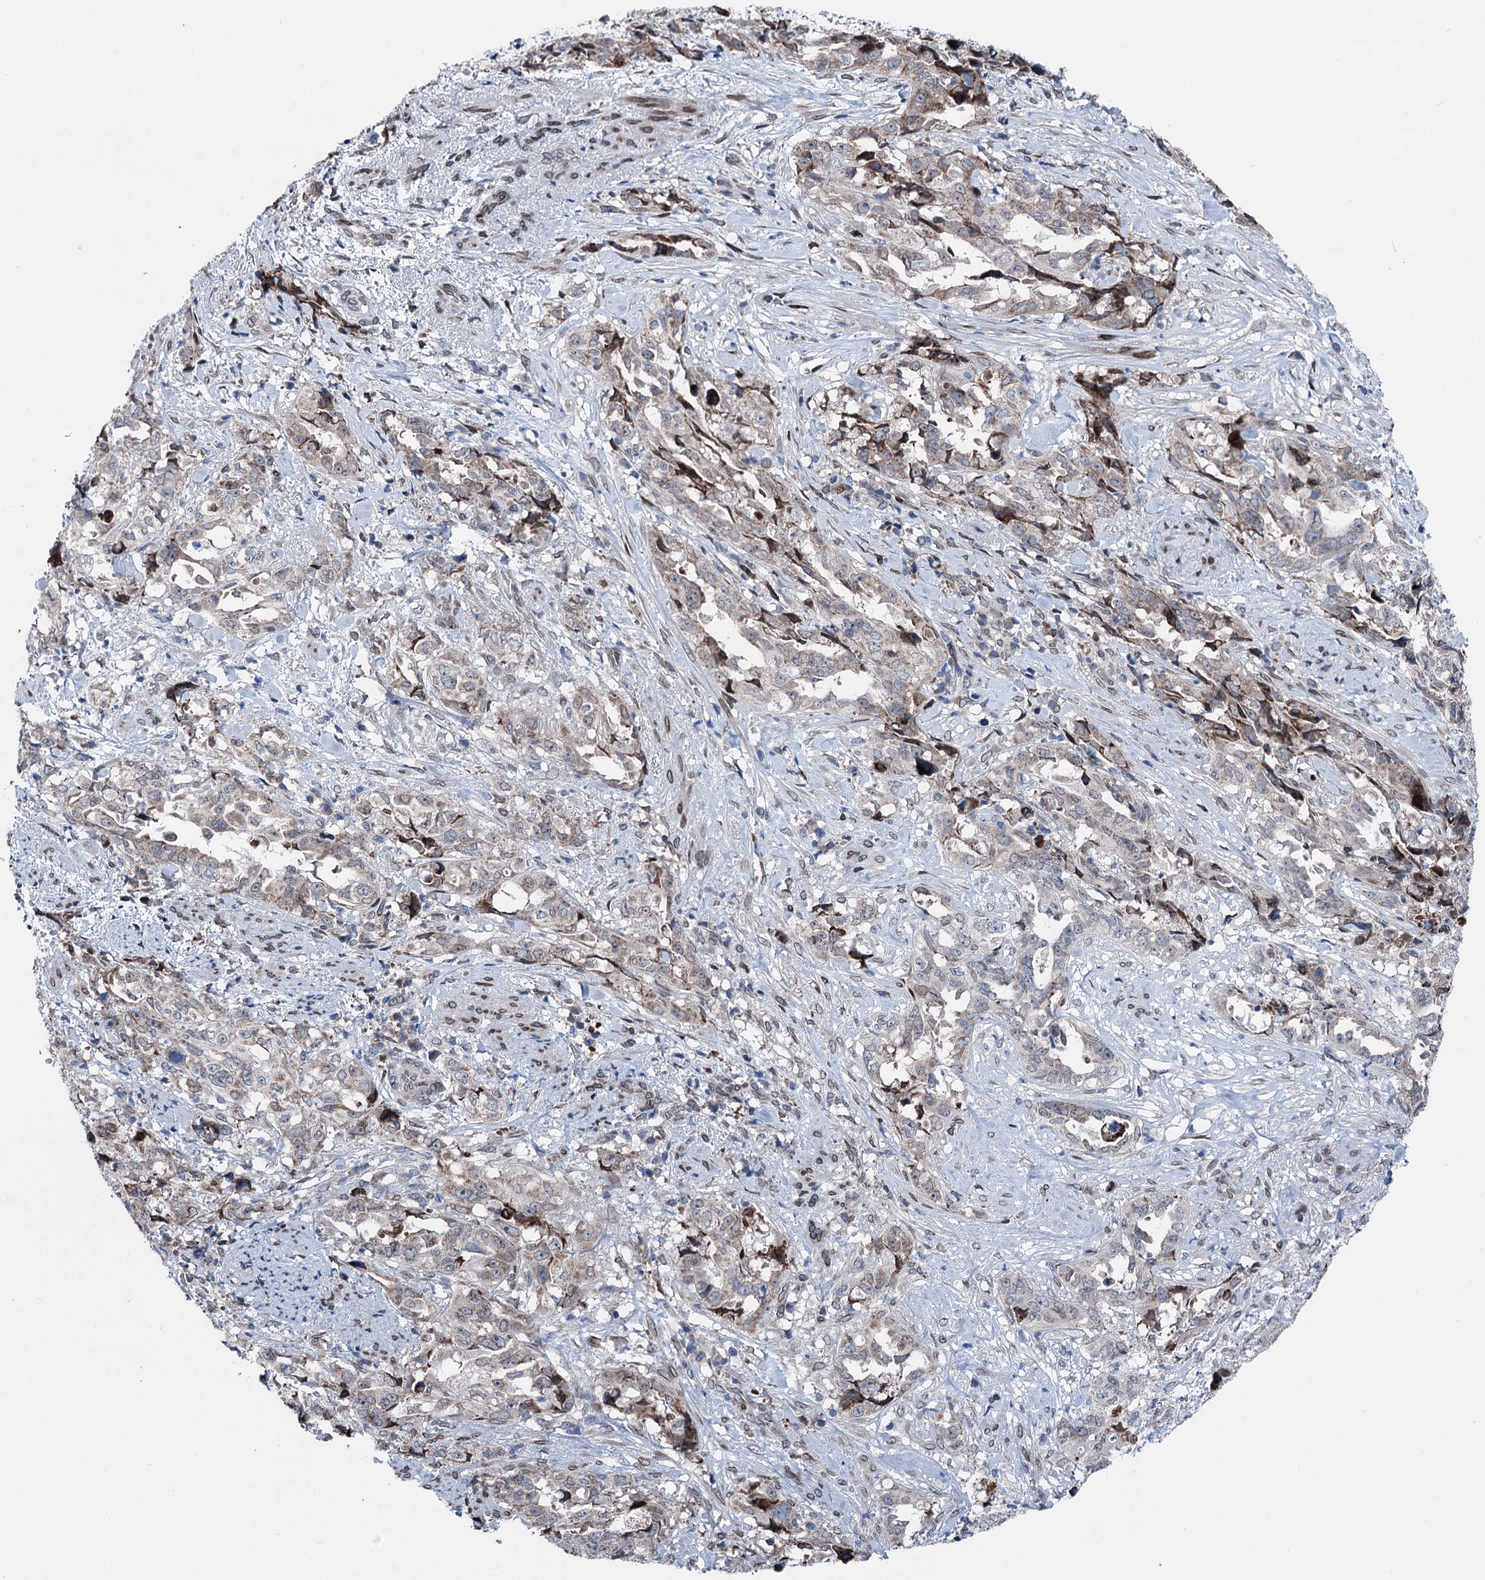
{"staining": {"intensity": "weak", "quantity": "<25%", "location": "cytoplasmic/membranous"}, "tissue": "endometrial cancer", "cell_type": "Tumor cells", "image_type": "cancer", "snomed": [{"axis": "morphology", "description": "Adenocarcinoma, NOS"}, {"axis": "topography", "description": "Endometrium"}], "caption": "IHC micrograph of neoplastic tissue: human endometrial cancer stained with DAB displays no significant protein expression in tumor cells.", "gene": "MRPL14", "patient": {"sex": "female", "age": 65}}